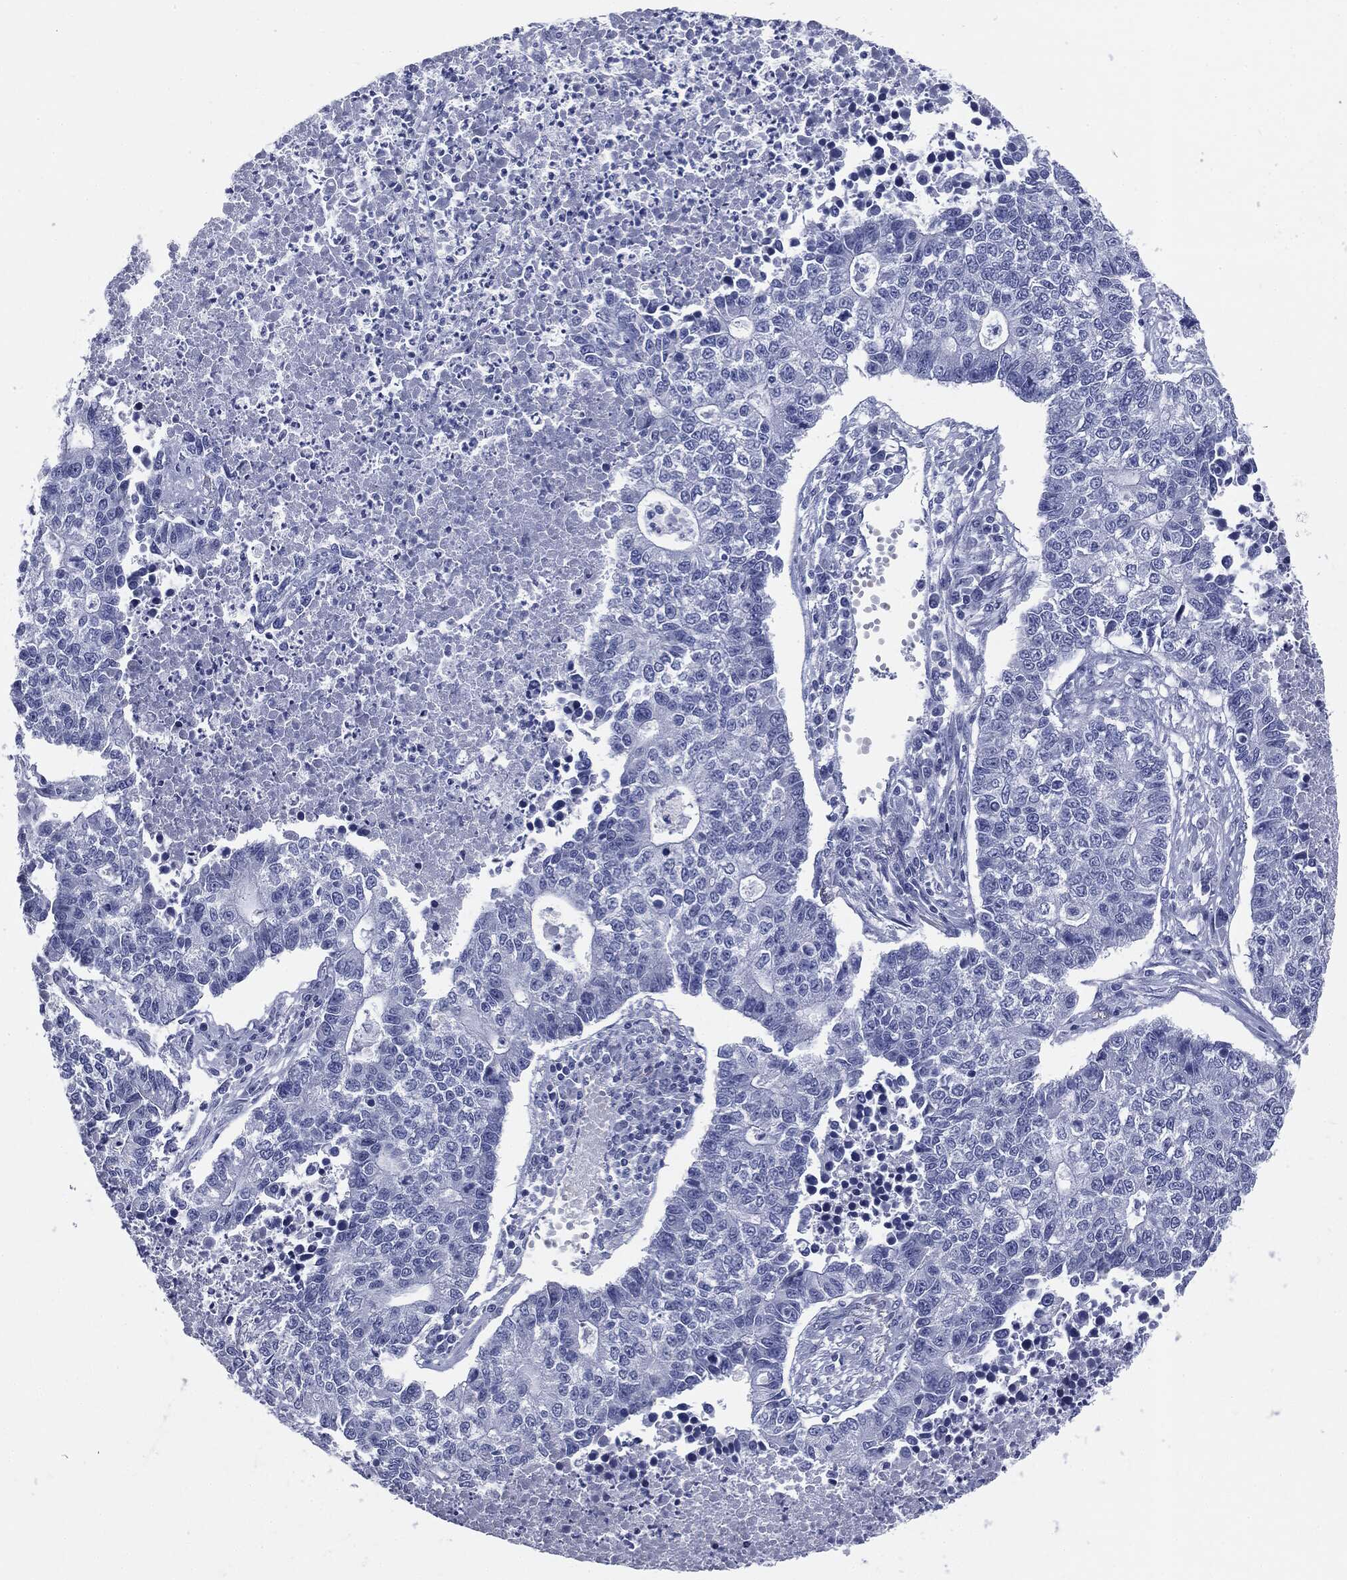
{"staining": {"intensity": "negative", "quantity": "none", "location": "none"}, "tissue": "lung cancer", "cell_type": "Tumor cells", "image_type": "cancer", "snomed": [{"axis": "morphology", "description": "Adenocarcinoma, NOS"}, {"axis": "topography", "description": "Lung"}], "caption": "Tumor cells are negative for protein expression in human adenocarcinoma (lung).", "gene": "ATP2A1", "patient": {"sex": "male", "age": 57}}